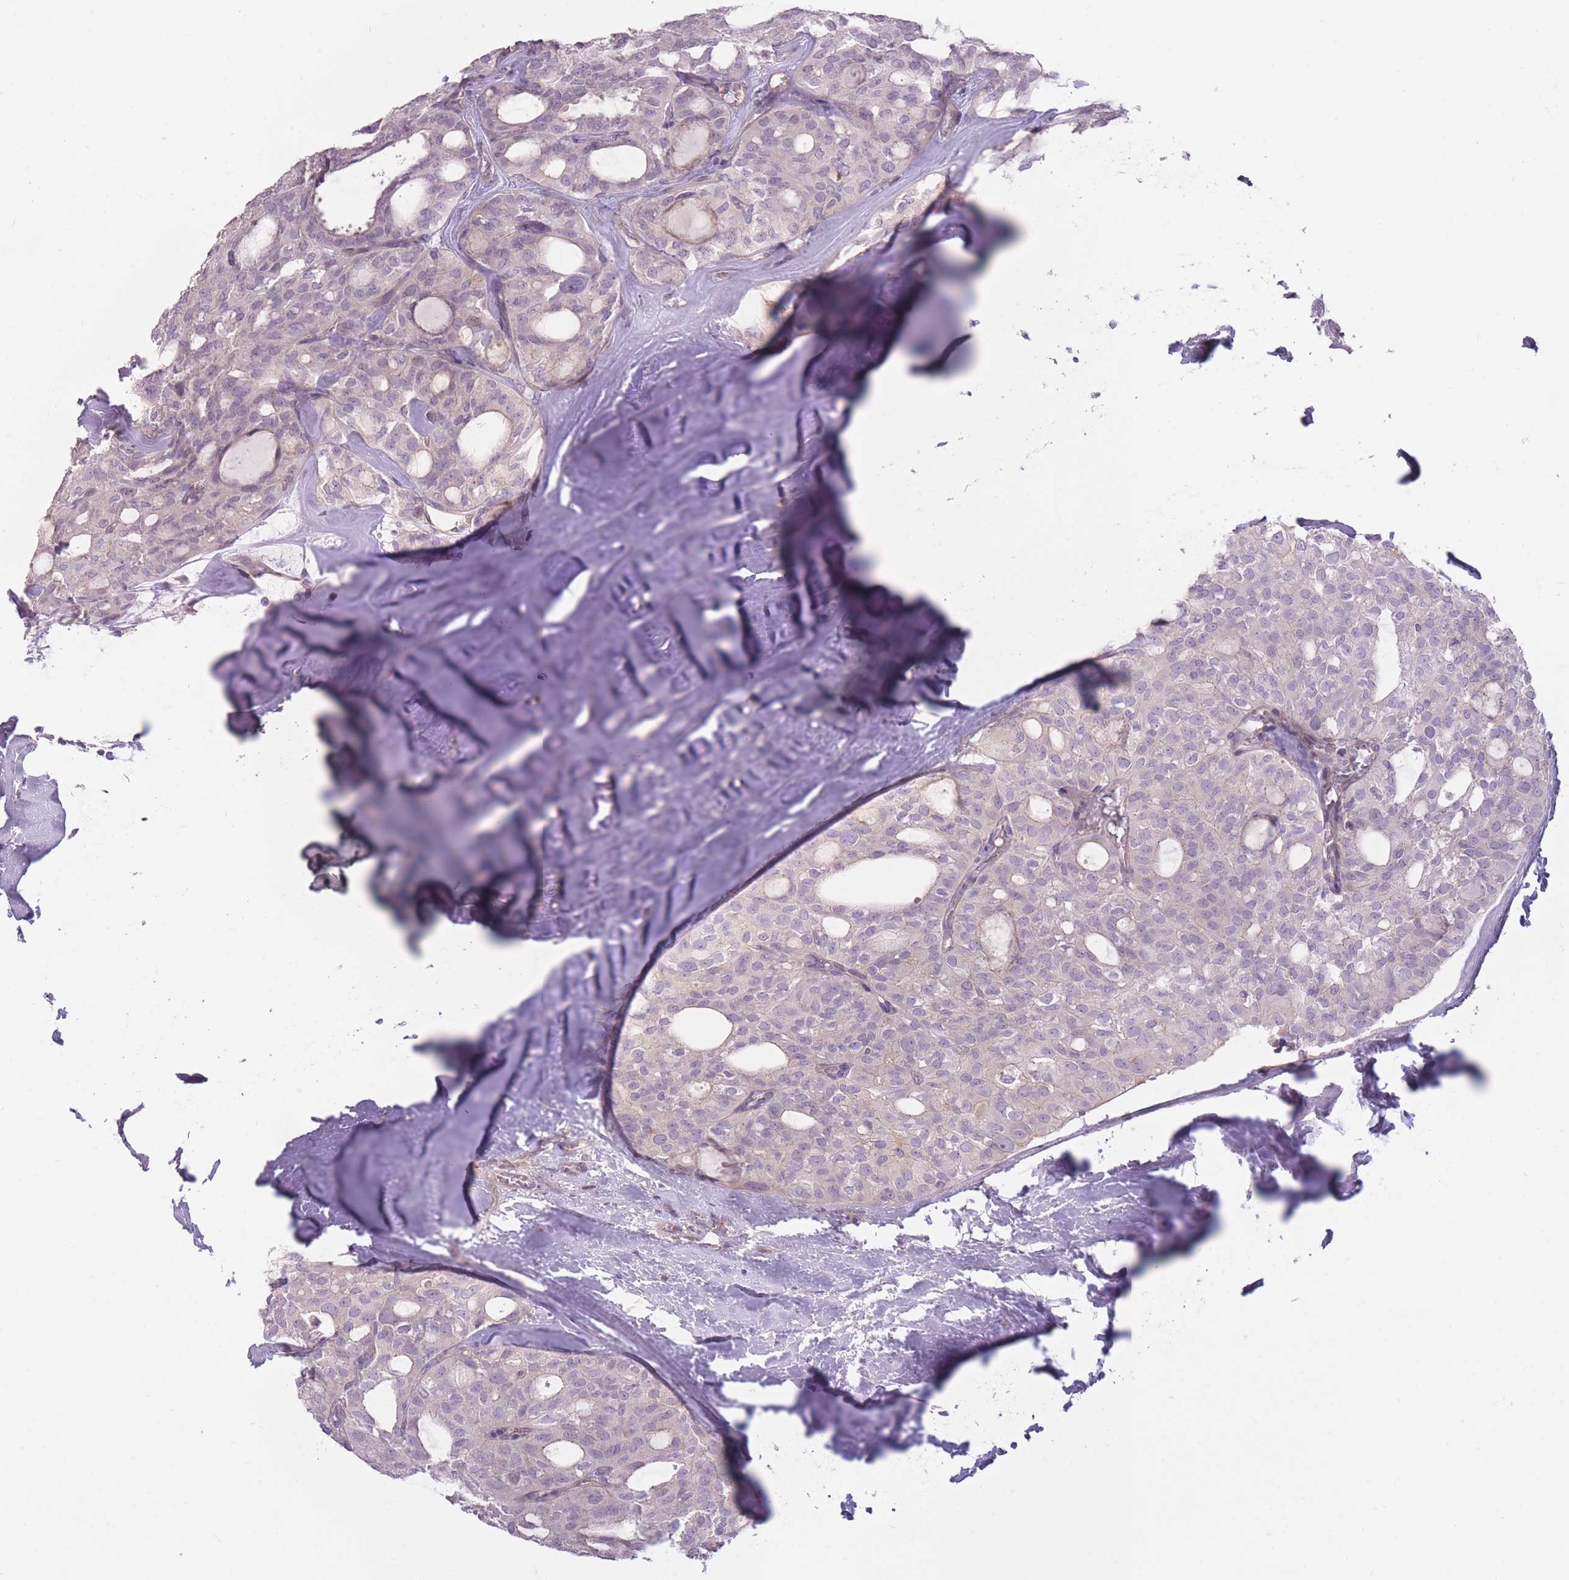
{"staining": {"intensity": "negative", "quantity": "none", "location": "none"}, "tissue": "thyroid cancer", "cell_type": "Tumor cells", "image_type": "cancer", "snomed": [{"axis": "morphology", "description": "Follicular adenoma carcinoma, NOS"}, {"axis": "topography", "description": "Thyroid gland"}], "caption": "This is an IHC photomicrograph of human follicular adenoma carcinoma (thyroid). There is no expression in tumor cells.", "gene": "TET3", "patient": {"sex": "male", "age": 75}}